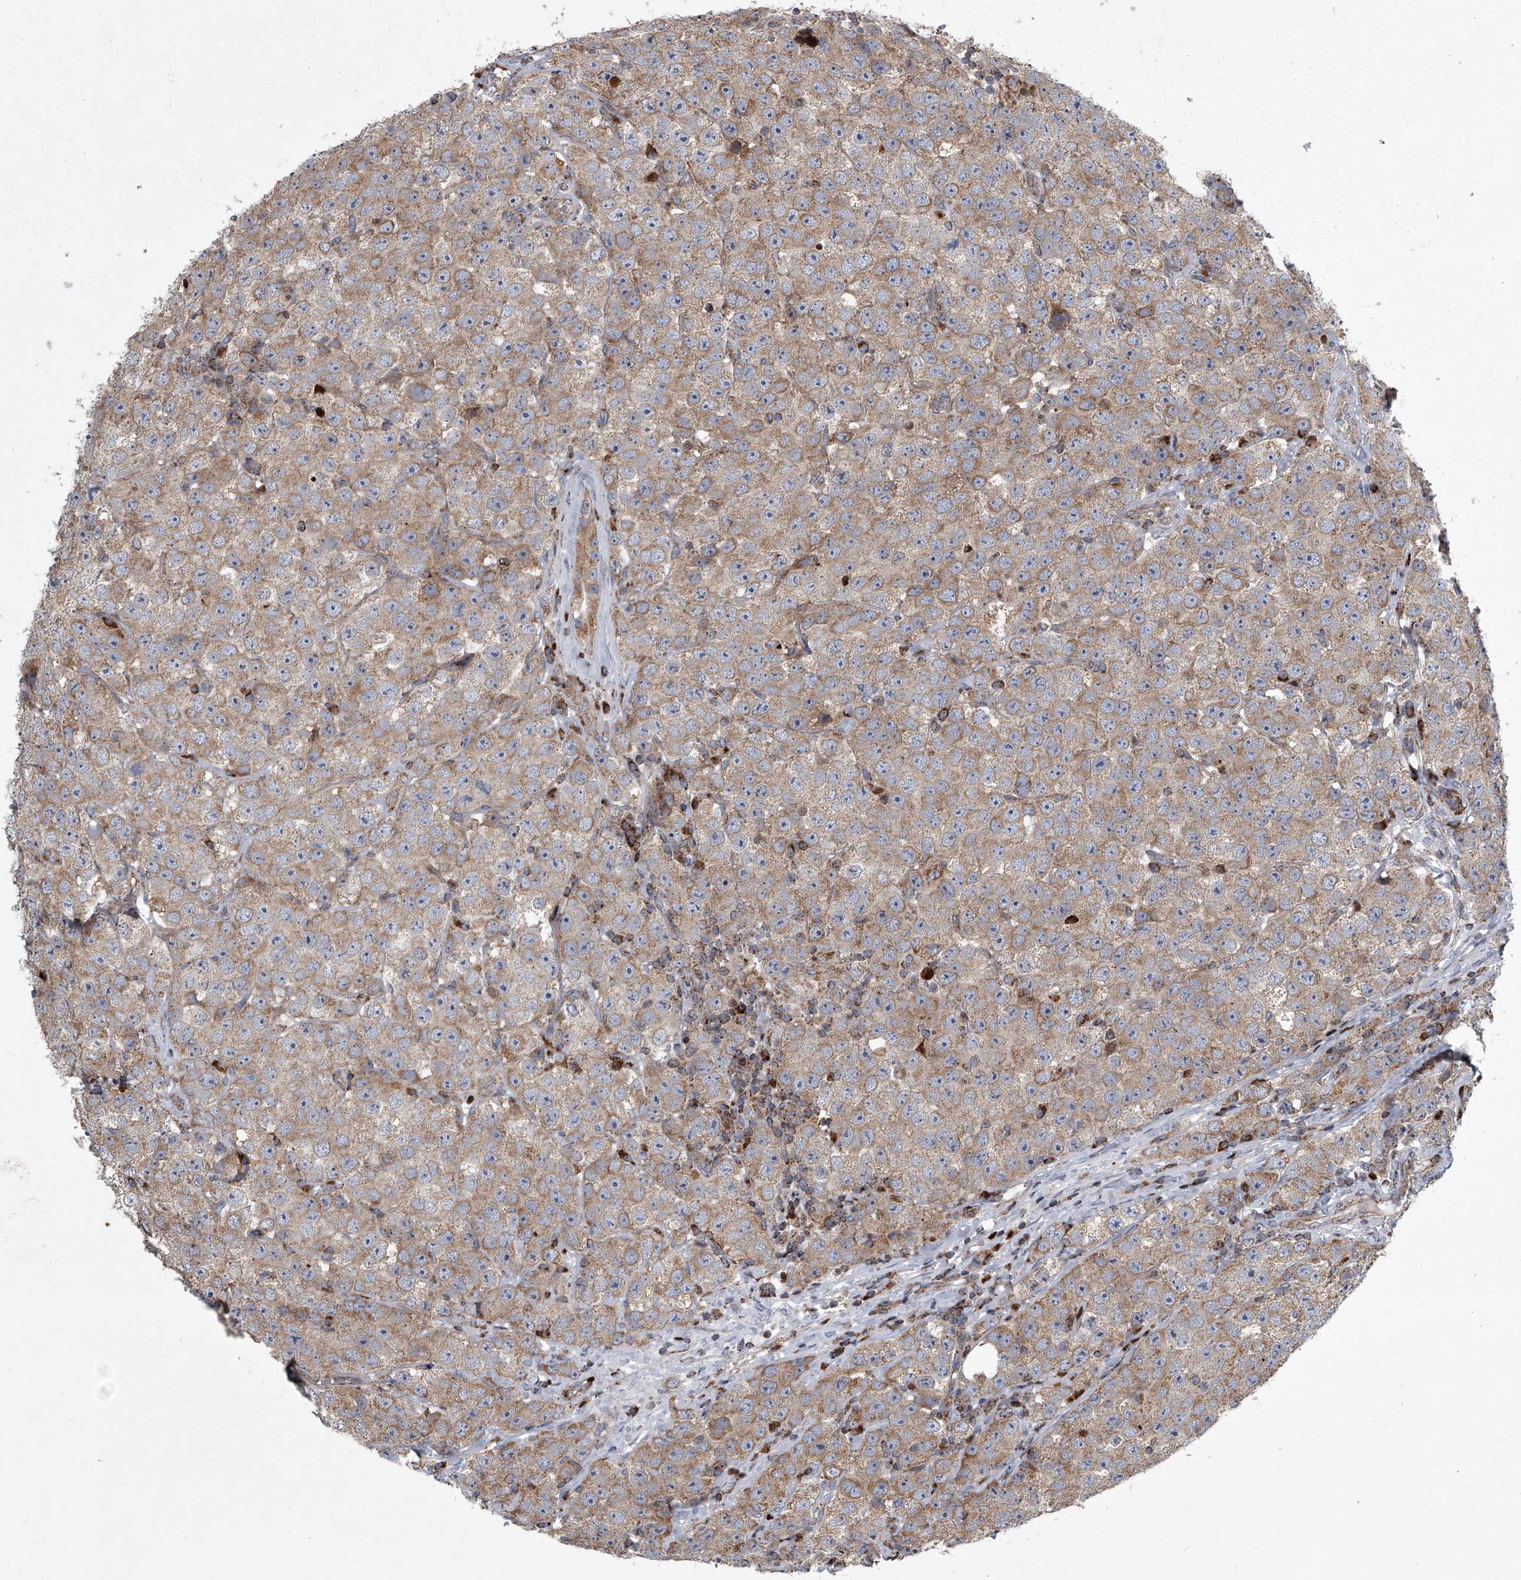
{"staining": {"intensity": "moderate", "quantity": ">75%", "location": "cytoplasmic/membranous"}, "tissue": "testis cancer", "cell_type": "Tumor cells", "image_type": "cancer", "snomed": [{"axis": "morphology", "description": "Seminoma, NOS"}, {"axis": "topography", "description": "Testis"}], "caption": "Immunohistochemistry (IHC) (DAB) staining of seminoma (testis) reveals moderate cytoplasmic/membranous protein staining in approximately >75% of tumor cells.", "gene": "STRADA", "patient": {"sex": "male", "age": 28}}